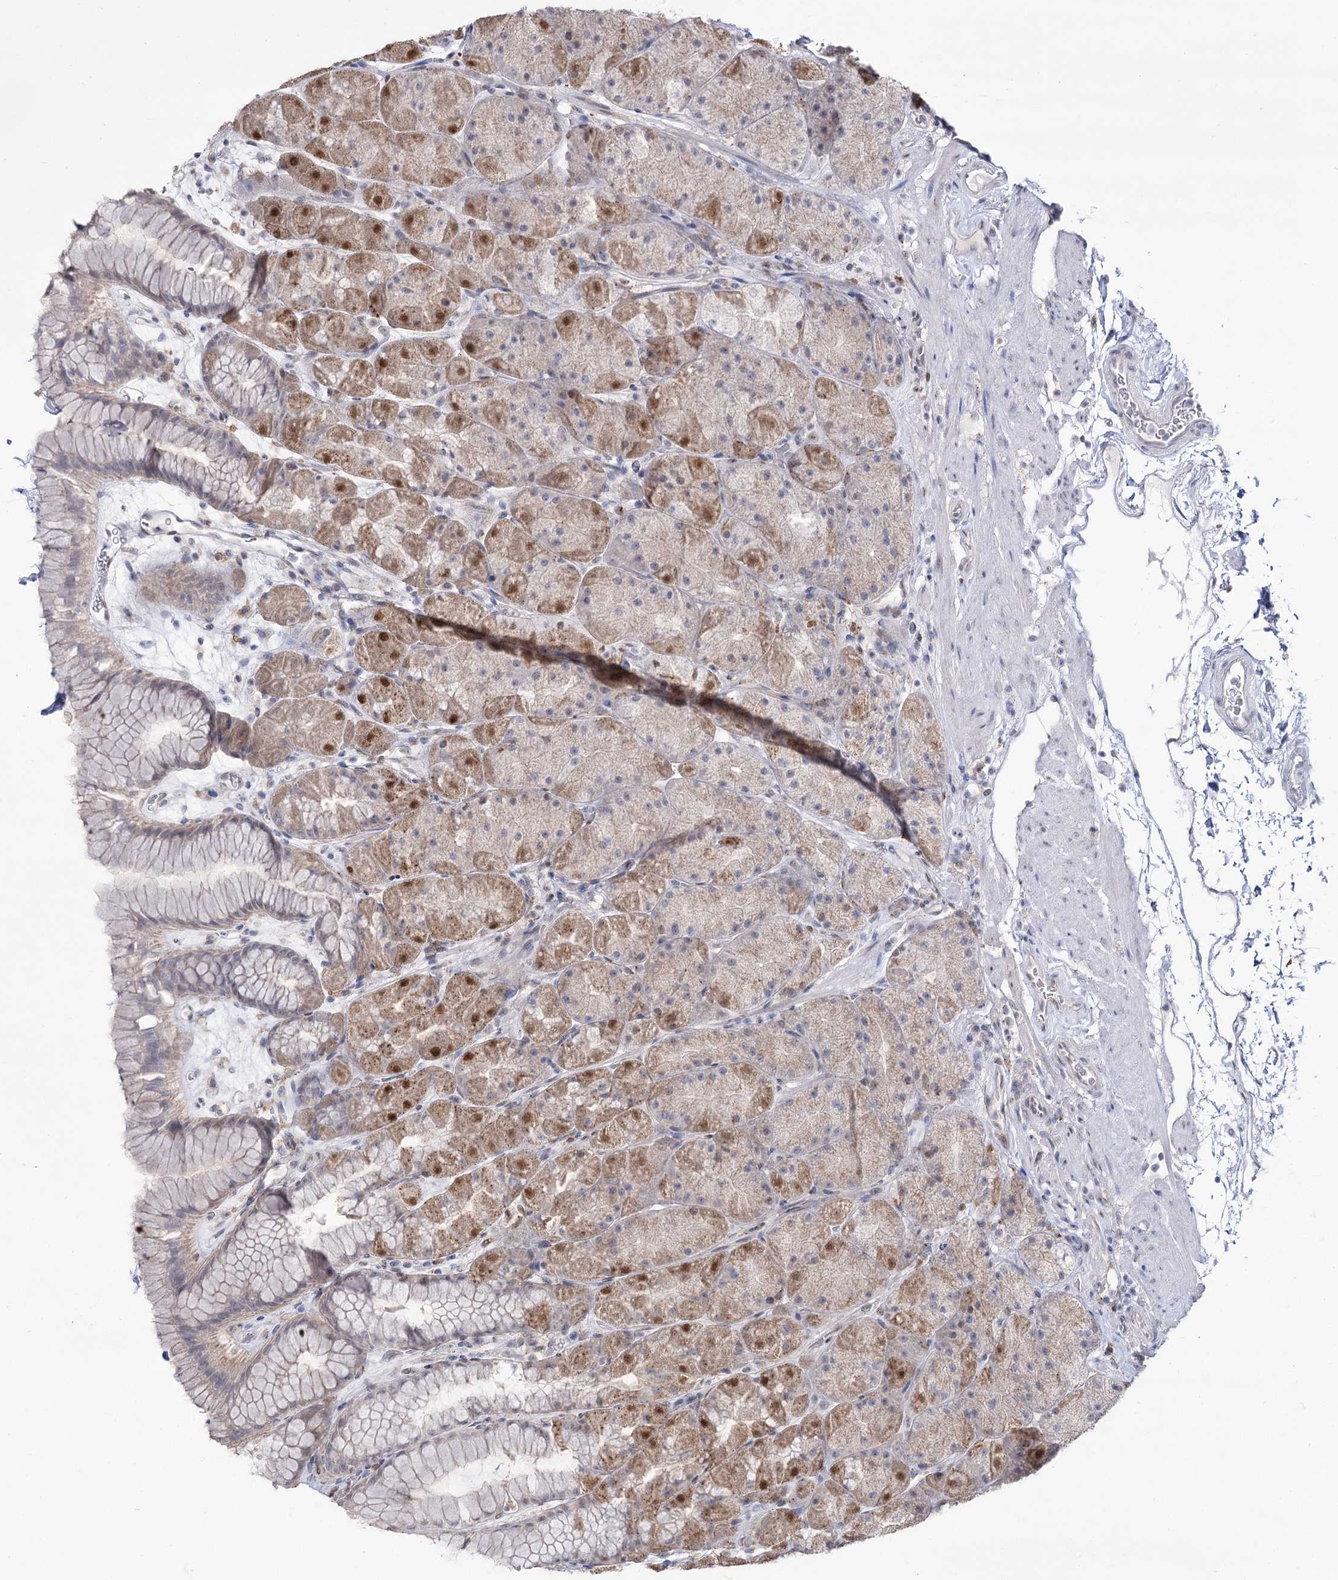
{"staining": {"intensity": "moderate", "quantity": "25%-75%", "location": "cytoplasmic/membranous,nuclear"}, "tissue": "stomach", "cell_type": "Glandular cells", "image_type": "normal", "snomed": [{"axis": "morphology", "description": "Normal tissue, NOS"}, {"axis": "topography", "description": "Stomach, upper"}, {"axis": "topography", "description": "Stomach, lower"}], "caption": "DAB (3,3'-diaminobenzidine) immunohistochemical staining of normal stomach demonstrates moderate cytoplasmic/membranous,nuclear protein expression in about 25%-75% of glandular cells. The protein is stained brown, and the nuclei are stained in blue (DAB IHC with brightfield microscopy, high magnification).", "gene": "VGLL4", "patient": {"sex": "male", "age": 67}}